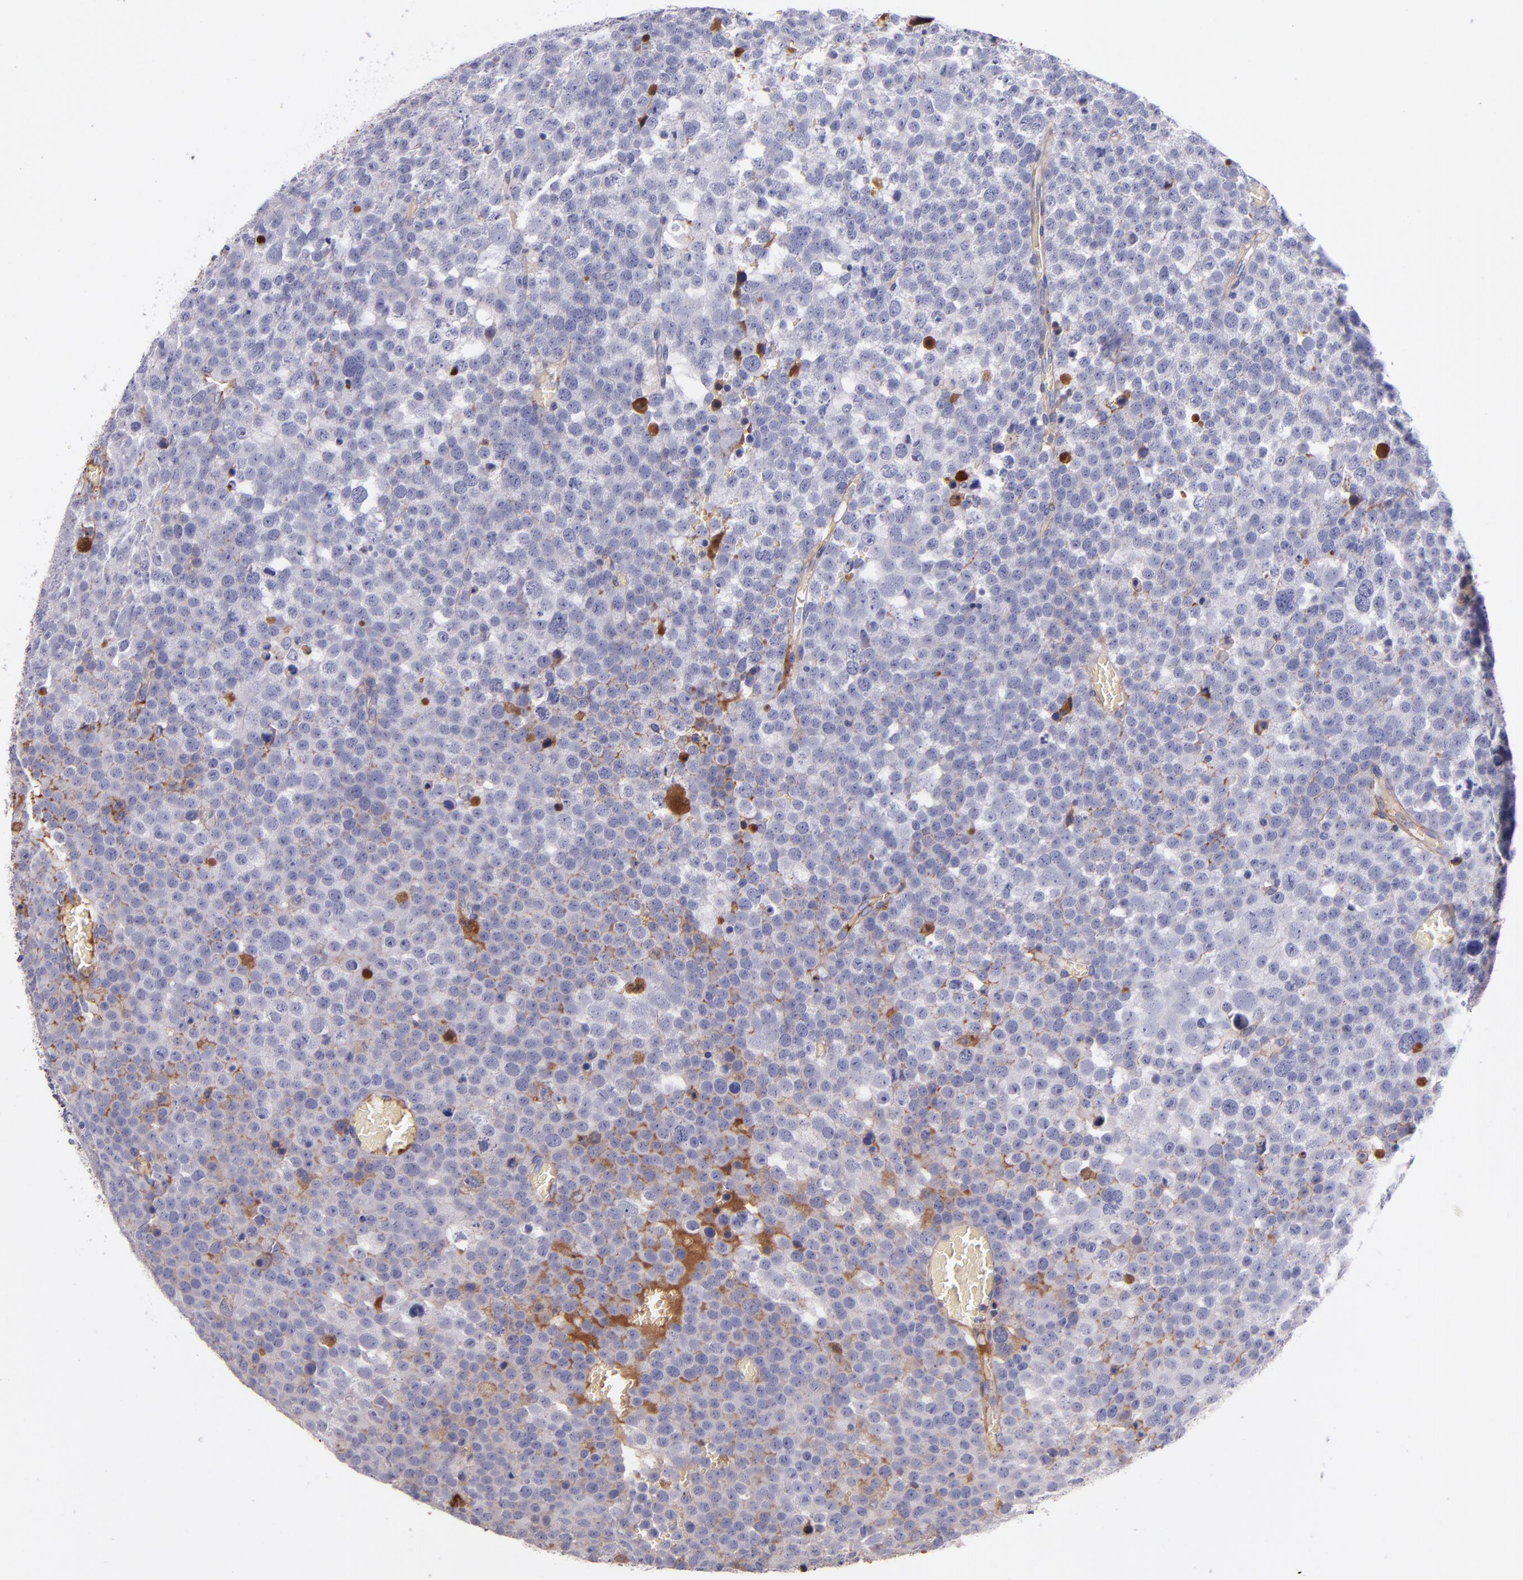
{"staining": {"intensity": "moderate", "quantity": "<25%", "location": "cytoplasmic/membranous"}, "tissue": "testis cancer", "cell_type": "Tumor cells", "image_type": "cancer", "snomed": [{"axis": "morphology", "description": "Seminoma, NOS"}, {"axis": "topography", "description": "Testis"}], "caption": "Immunohistochemical staining of seminoma (testis) shows low levels of moderate cytoplasmic/membranous positivity in approximately <25% of tumor cells. Nuclei are stained in blue.", "gene": "KNG1", "patient": {"sex": "male", "age": 71}}